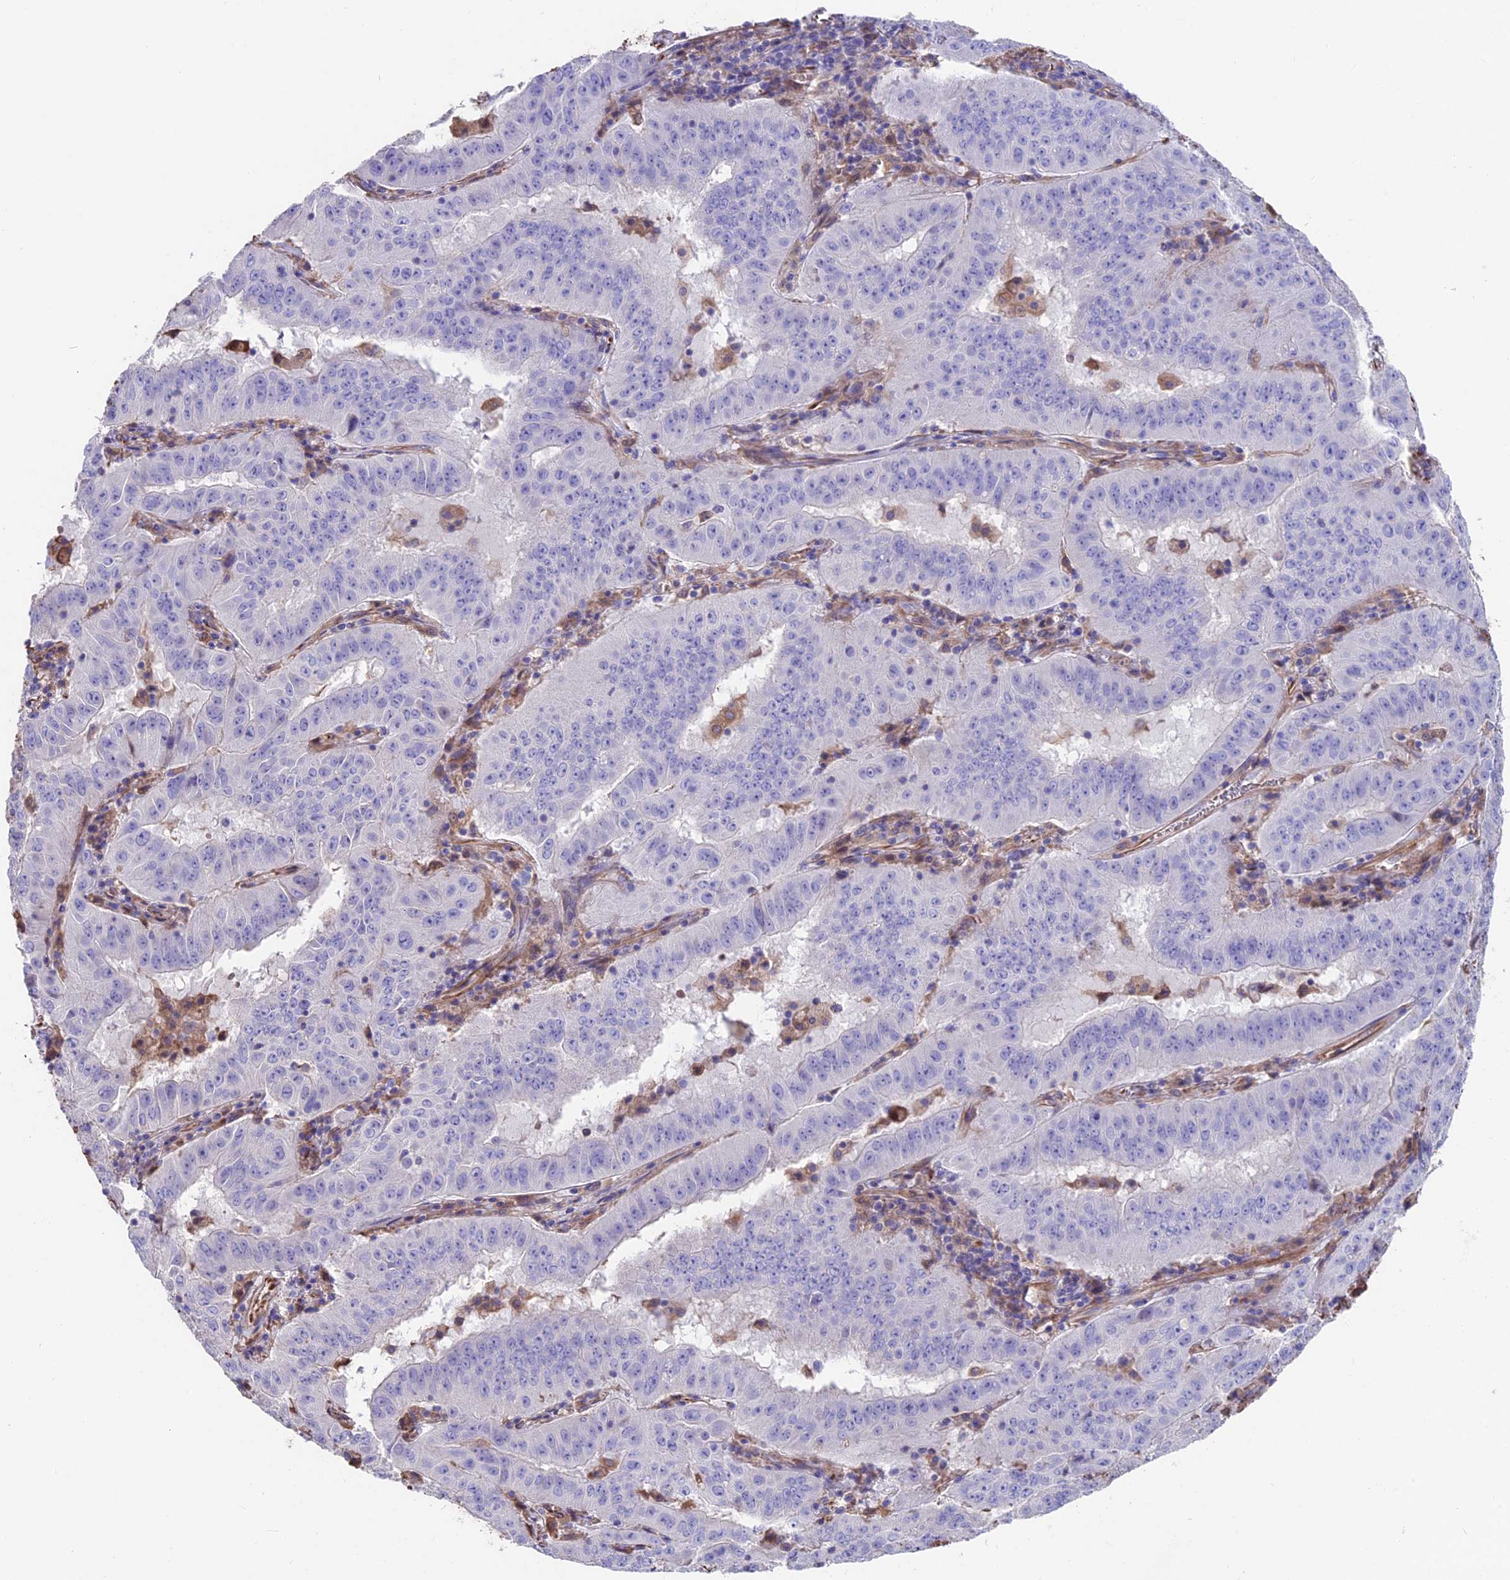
{"staining": {"intensity": "negative", "quantity": "none", "location": "none"}, "tissue": "pancreatic cancer", "cell_type": "Tumor cells", "image_type": "cancer", "snomed": [{"axis": "morphology", "description": "Adenocarcinoma, NOS"}, {"axis": "topography", "description": "Pancreas"}], "caption": "A high-resolution micrograph shows immunohistochemistry (IHC) staining of adenocarcinoma (pancreatic), which shows no significant positivity in tumor cells.", "gene": "SEH1L", "patient": {"sex": "male", "age": 63}}